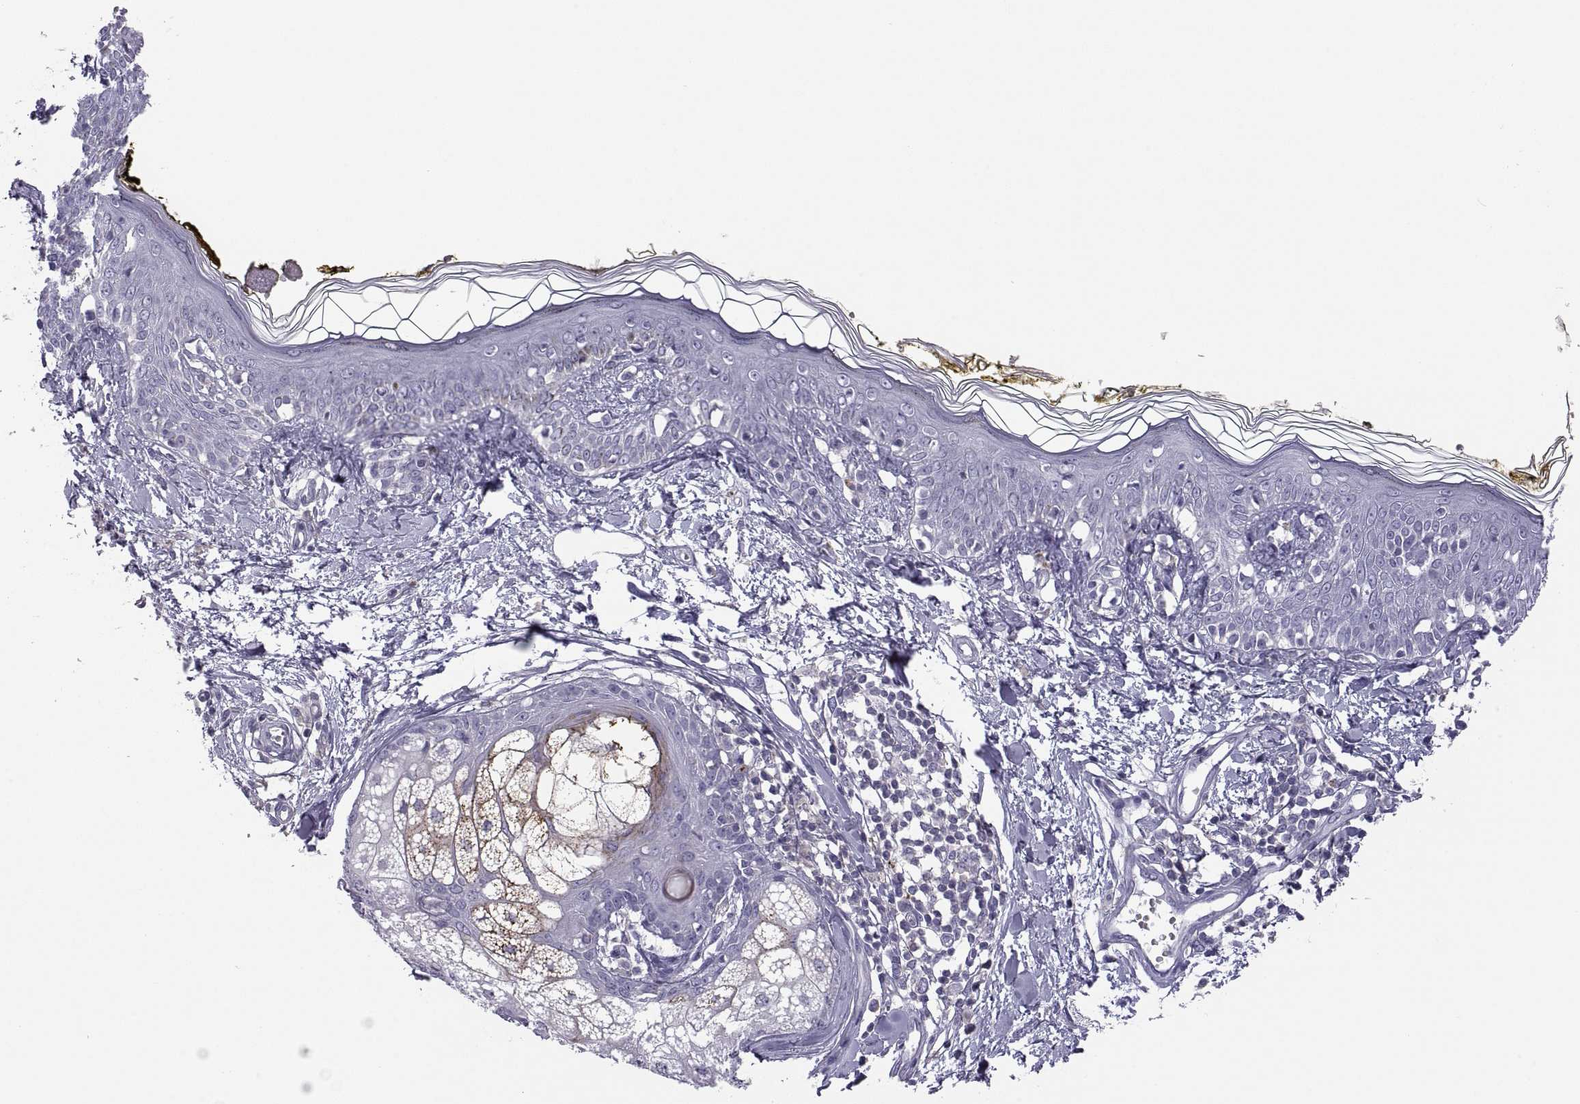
{"staining": {"intensity": "negative", "quantity": "none", "location": "none"}, "tissue": "skin", "cell_type": "Fibroblasts", "image_type": "normal", "snomed": [{"axis": "morphology", "description": "Normal tissue, NOS"}, {"axis": "topography", "description": "Skin"}], "caption": "This is a micrograph of immunohistochemistry staining of unremarkable skin, which shows no expression in fibroblasts.", "gene": "RGS19", "patient": {"sex": "male", "age": 76}}